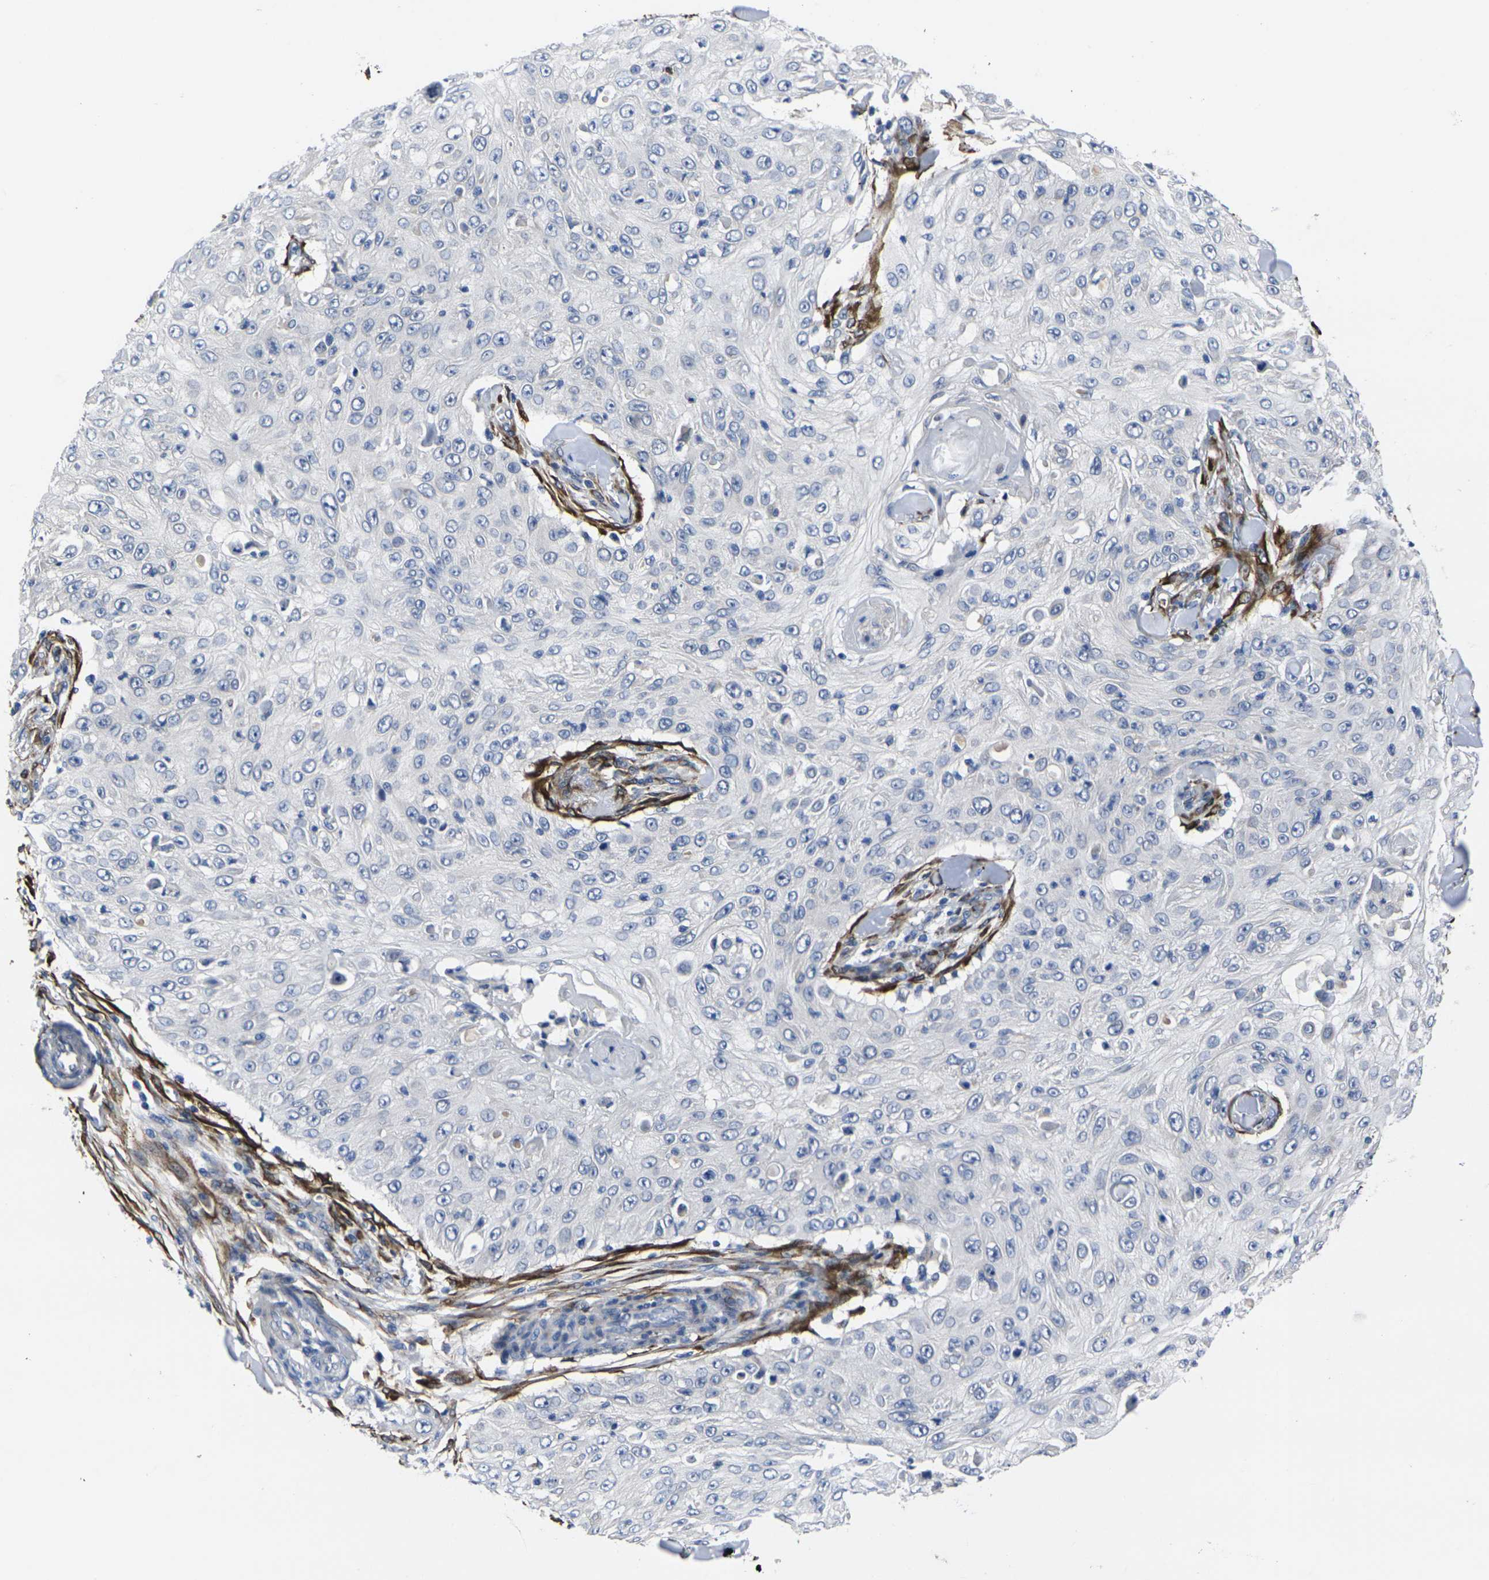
{"staining": {"intensity": "negative", "quantity": "none", "location": "none"}, "tissue": "skin cancer", "cell_type": "Tumor cells", "image_type": "cancer", "snomed": [{"axis": "morphology", "description": "Squamous cell carcinoma, NOS"}, {"axis": "topography", "description": "Skin"}], "caption": "Tumor cells are negative for protein expression in human skin cancer. (DAB (3,3'-diaminobenzidine) IHC, high magnification).", "gene": "CYP2C8", "patient": {"sex": "male", "age": 86}}